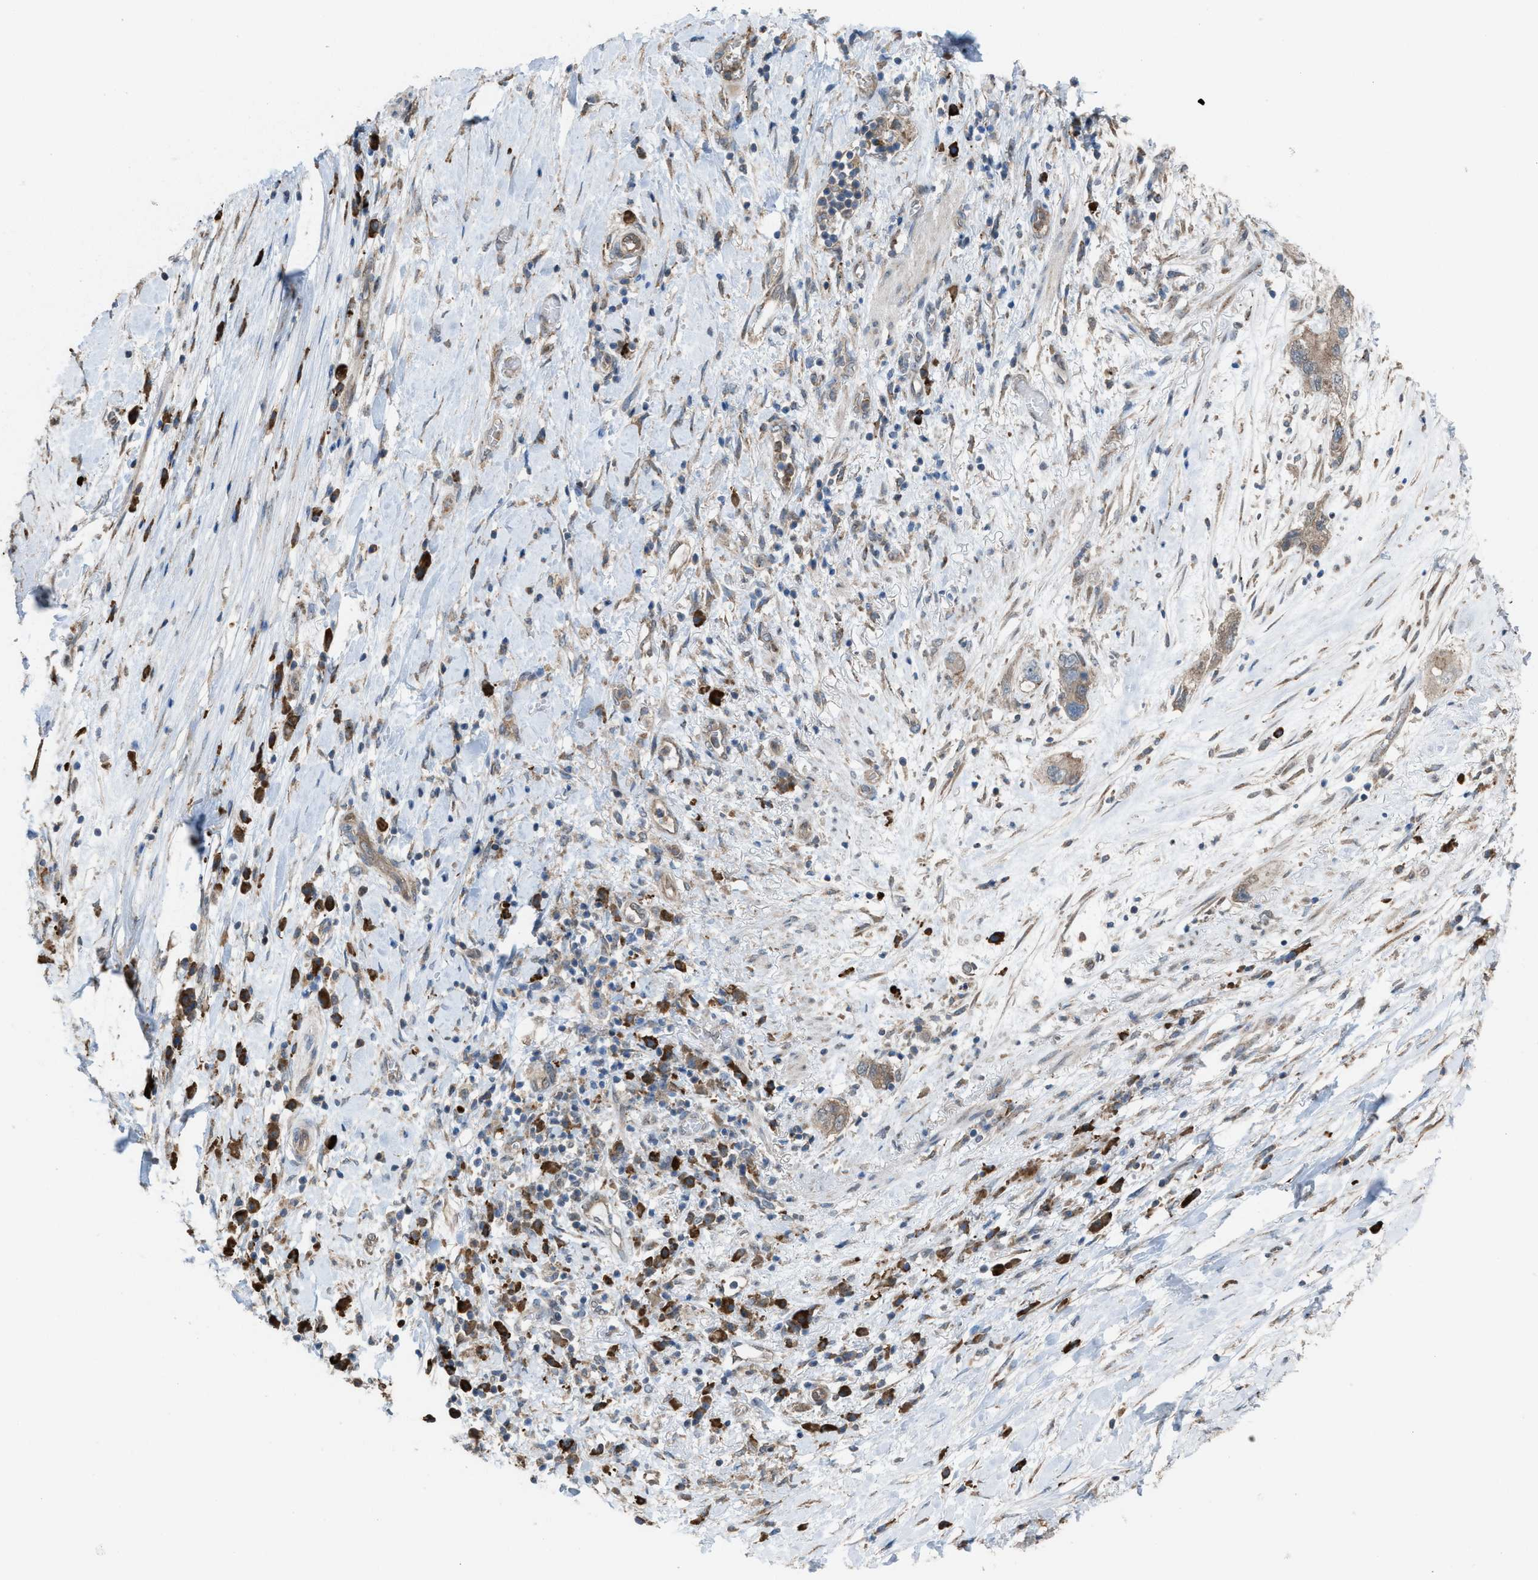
{"staining": {"intensity": "weak", "quantity": ">75%", "location": "cytoplasmic/membranous"}, "tissue": "pancreatic cancer", "cell_type": "Tumor cells", "image_type": "cancer", "snomed": [{"axis": "morphology", "description": "Adenocarcinoma, NOS"}, {"axis": "topography", "description": "Pancreas"}], "caption": "Human pancreatic cancer stained for a protein (brown) exhibits weak cytoplasmic/membranous positive expression in approximately >75% of tumor cells.", "gene": "PLAA", "patient": {"sex": "female", "age": 73}}